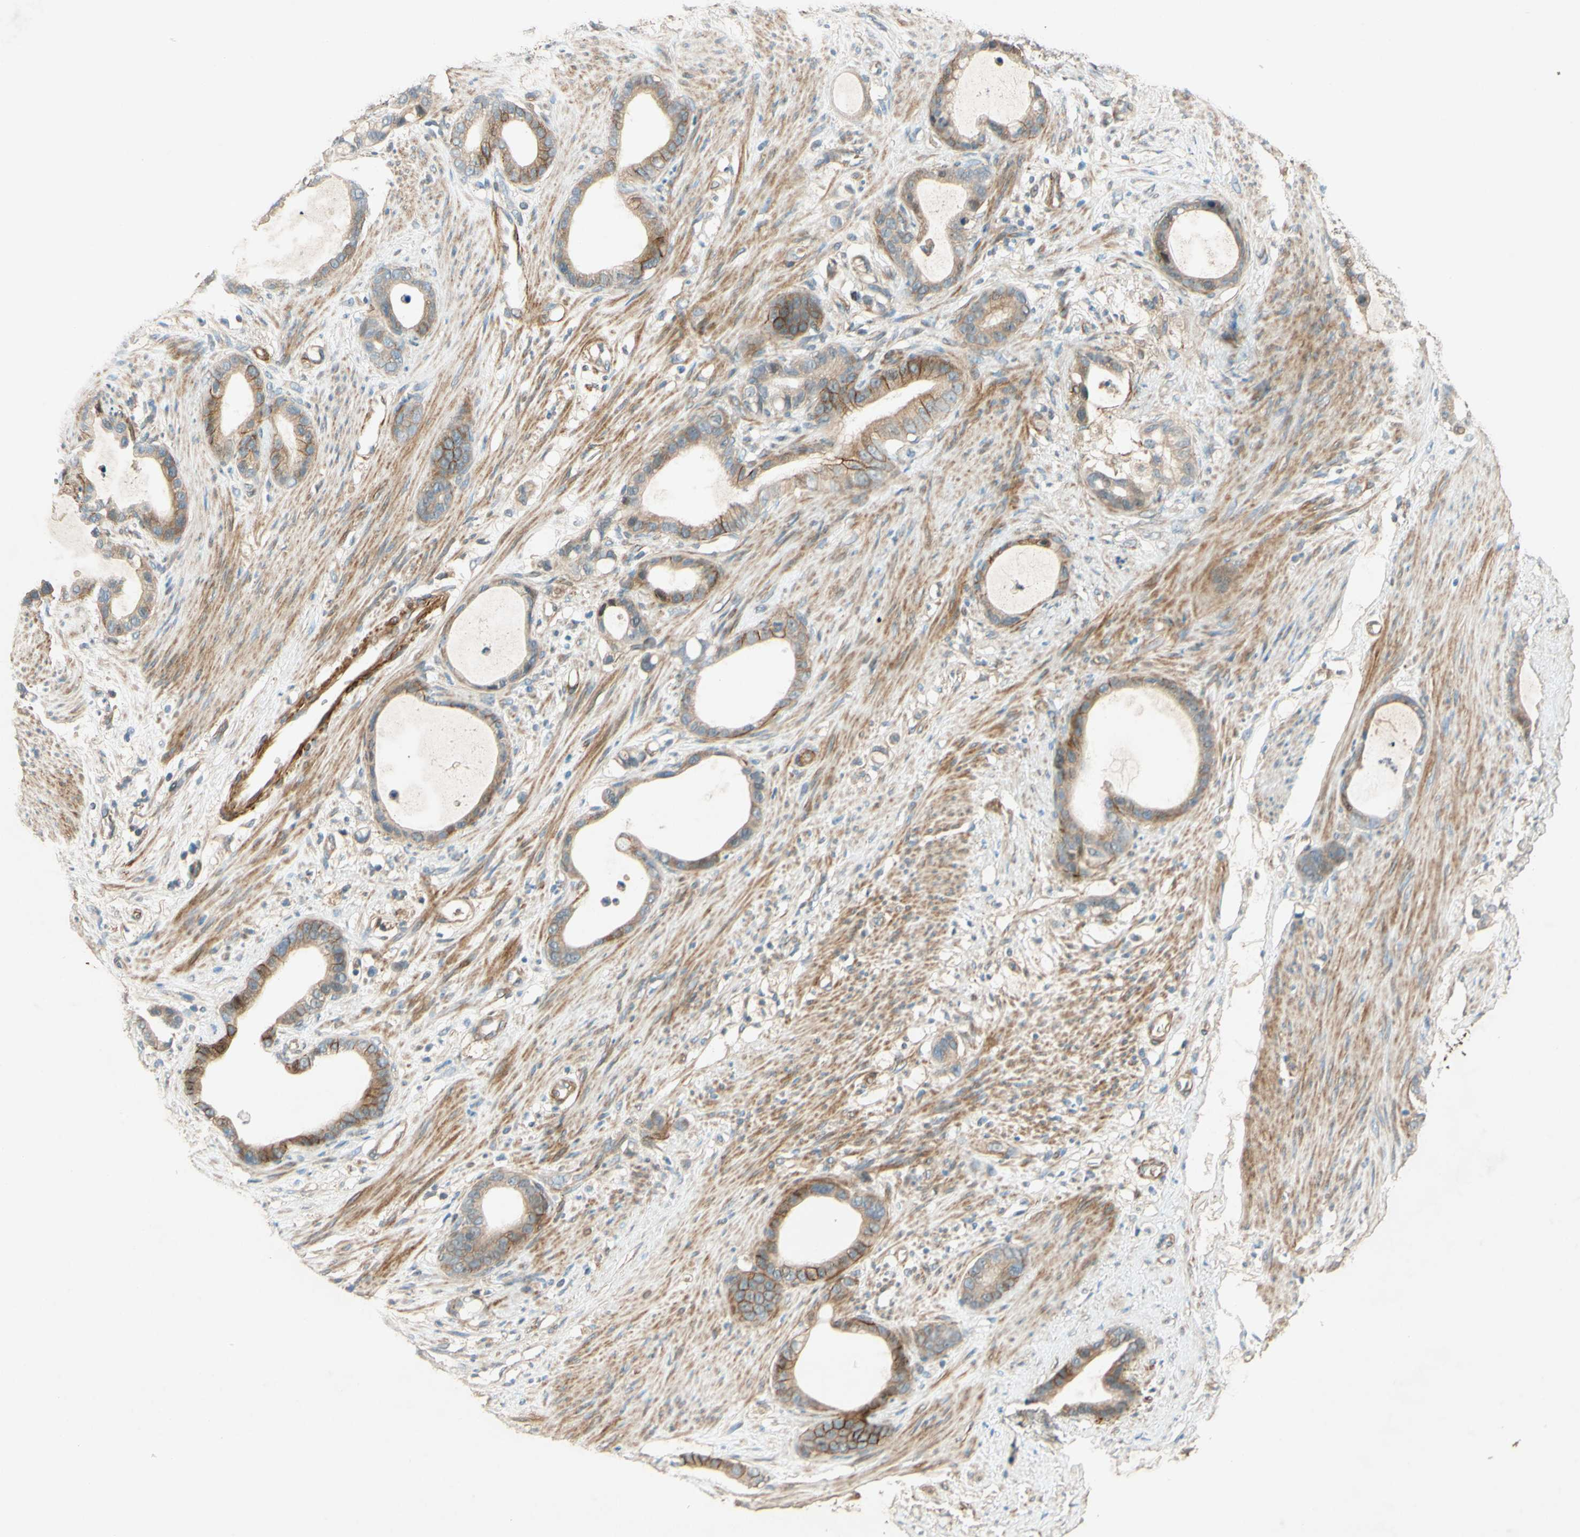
{"staining": {"intensity": "moderate", "quantity": ">75%", "location": "cytoplasmic/membranous"}, "tissue": "stomach cancer", "cell_type": "Tumor cells", "image_type": "cancer", "snomed": [{"axis": "morphology", "description": "Adenocarcinoma, NOS"}, {"axis": "topography", "description": "Stomach"}], "caption": "Human stomach adenocarcinoma stained for a protein (brown) exhibits moderate cytoplasmic/membranous positive staining in approximately >75% of tumor cells.", "gene": "ADAM17", "patient": {"sex": "female", "age": 75}}